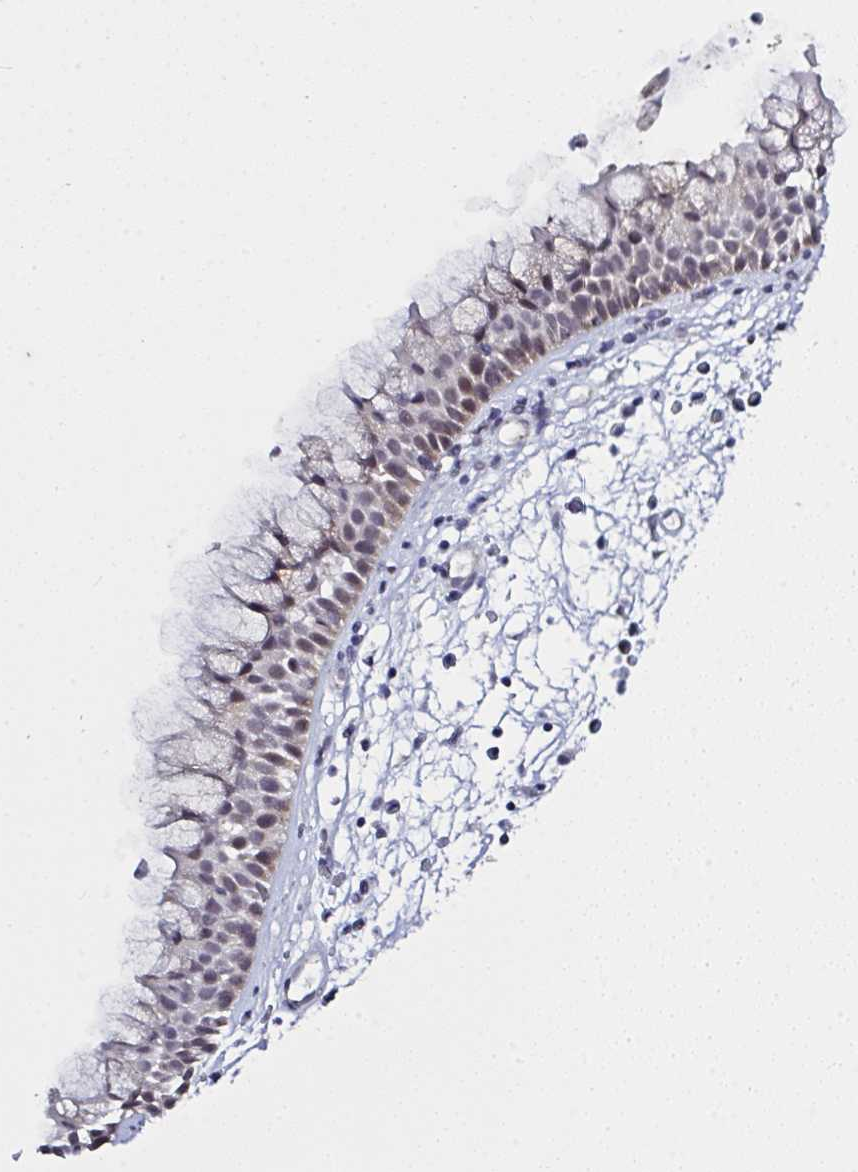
{"staining": {"intensity": "moderate", "quantity": "<25%", "location": "nuclear"}, "tissue": "nasopharynx", "cell_type": "Respiratory epithelial cells", "image_type": "normal", "snomed": [{"axis": "morphology", "description": "Normal tissue, NOS"}, {"axis": "topography", "description": "Nasopharynx"}], "caption": "Human nasopharynx stained with a brown dye reveals moderate nuclear positive expression in approximately <25% of respiratory epithelial cells.", "gene": "KDM4D", "patient": {"sex": "male", "age": 56}}